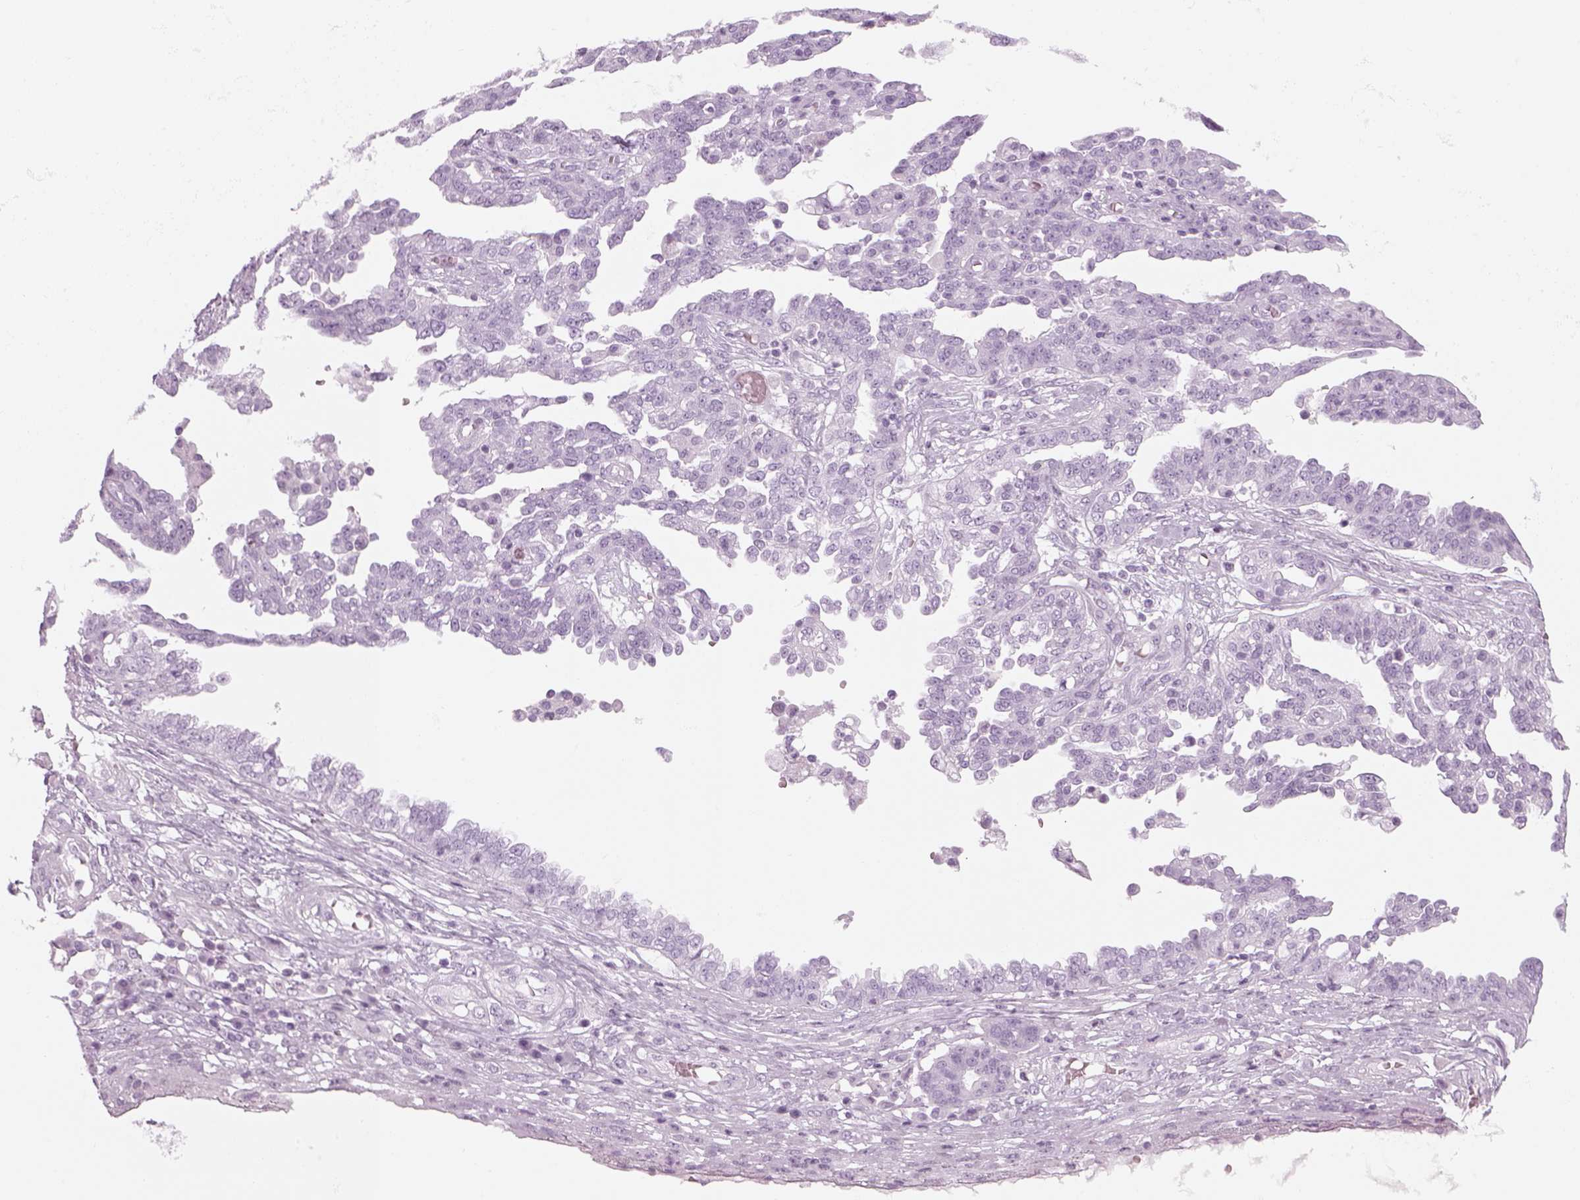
{"staining": {"intensity": "negative", "quantity": "none", "location": "none"}, "tissue": "ovarian cancer", "cell_type": "Tumor cells", "image_type": "cancer", "snomed": [{"axis": "morphology", "description": "Cystadenocarcinoma, serous, NOS"}, {"axis": "topography", "description": "Ovary"}], "caption": "High magnification brightfield microscopy of serous cystadenocarcinoma (ovarian) stained with DAB (3,3'-diaminobenzidine) (brown) and counterstained with hematoxylin (blue): tumor cells show no significant expression.", "gene": "PABPC1L2B", "patient": {"sex": "female", "age": 67}}